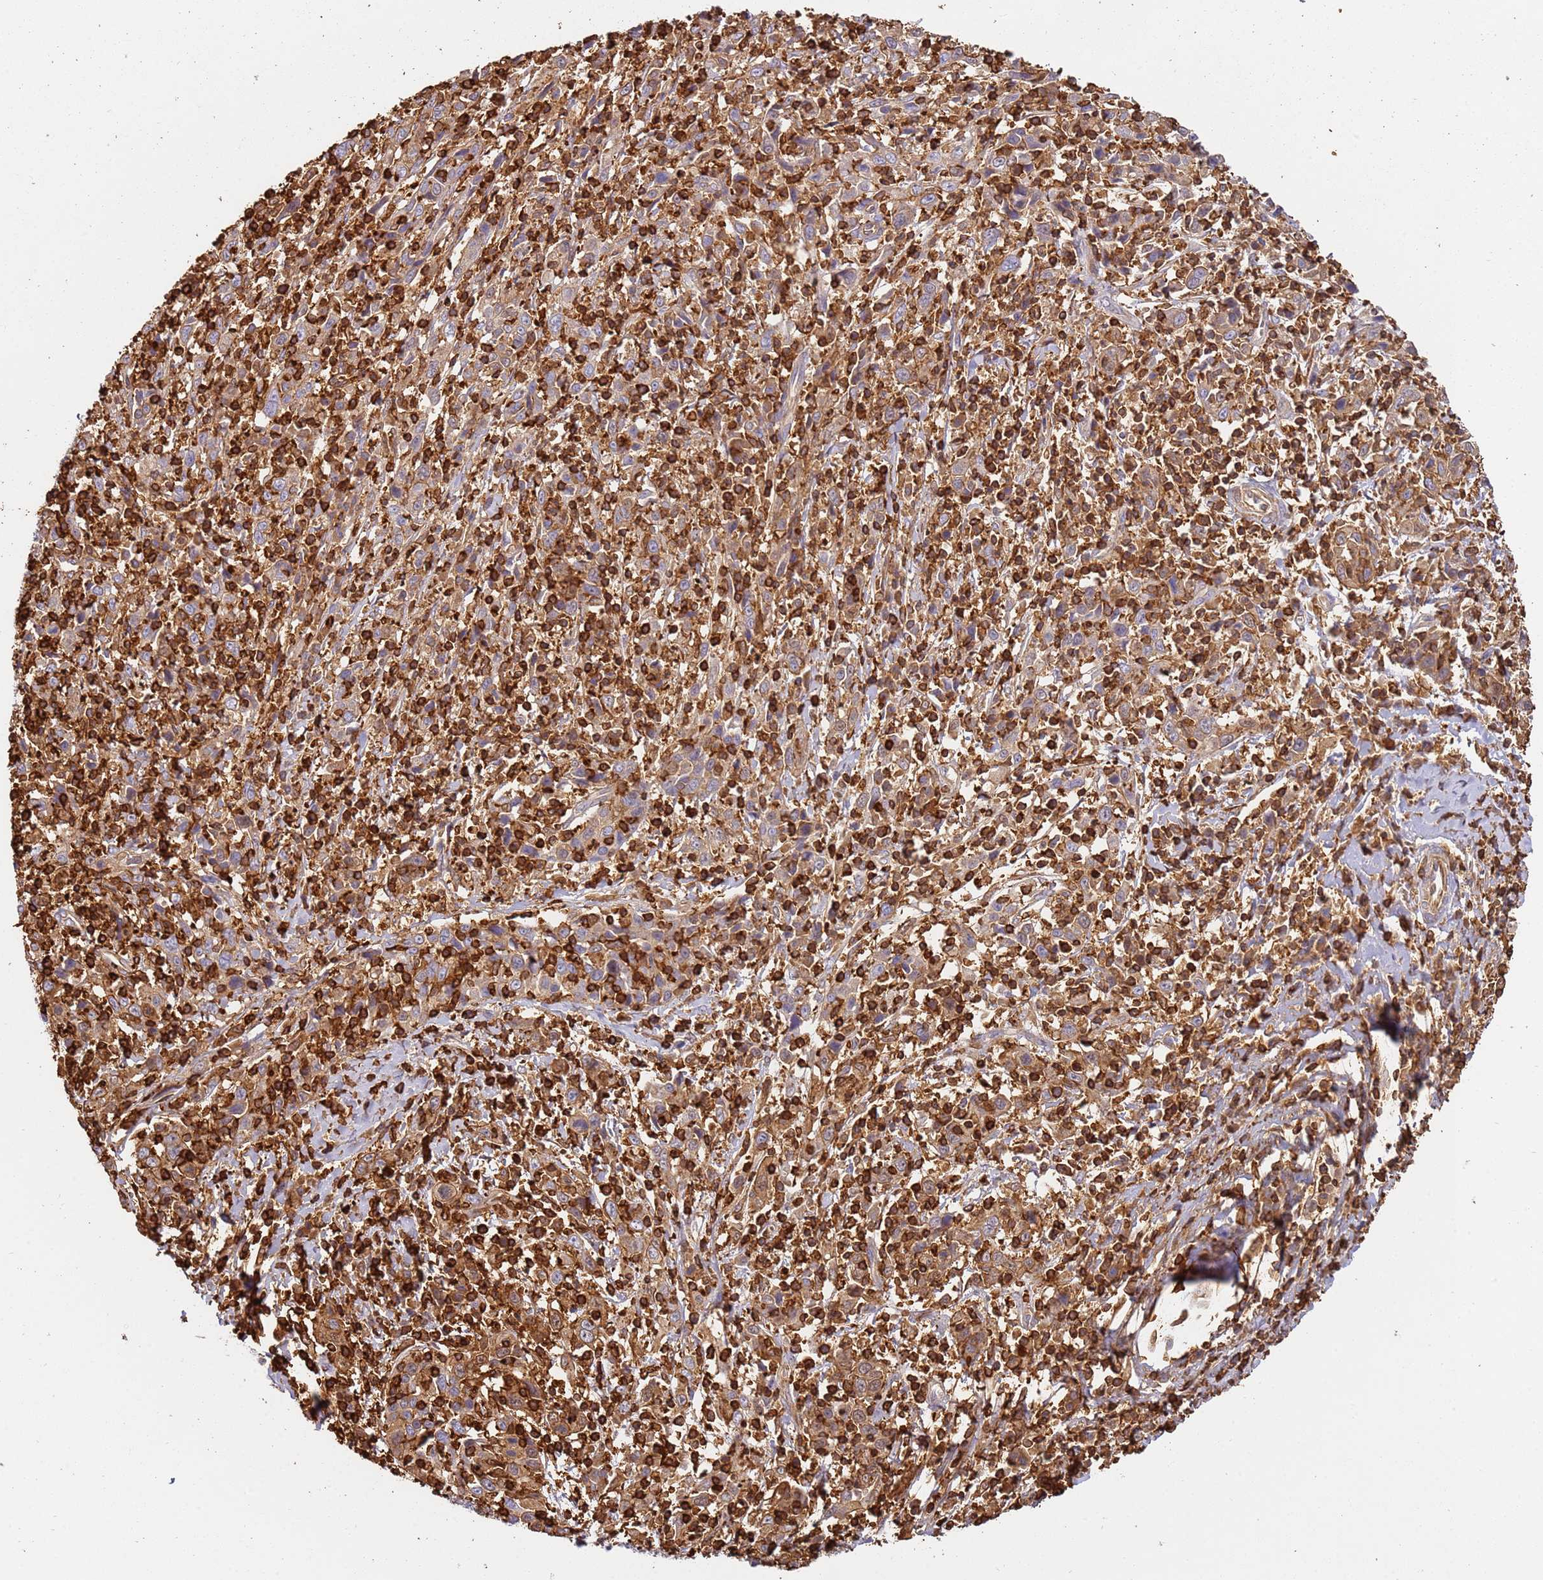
{"staining": {"intensity": "moderate", "quantity": ">75%", "location": "cytoplasmic/membranous"}, "tissue": "cervical cancer", "cell_type": "Tumor cells", "image_type": "cancer", "snomed": [{"axis": "morphology", "description": "Squamous cell carcinoma, NOS"}, {"axis": "topography", "description": "Cervix"}], "caption": "Cervical cancer stained with DAB (3,3'-diaminobenzidine) immunohistochemistry demonstrates medium levels of moderate cytoplasmic/membranous staining in about >75% of tumor cells. The protein is stained brown, and the nuclei are stained in blue (DAB (3,3'-diaminobenzidine) IHC with brightfield microscopy, high magnification).", "gene": "OR6P1", "patient": {"sex": "female", "age": 46}}